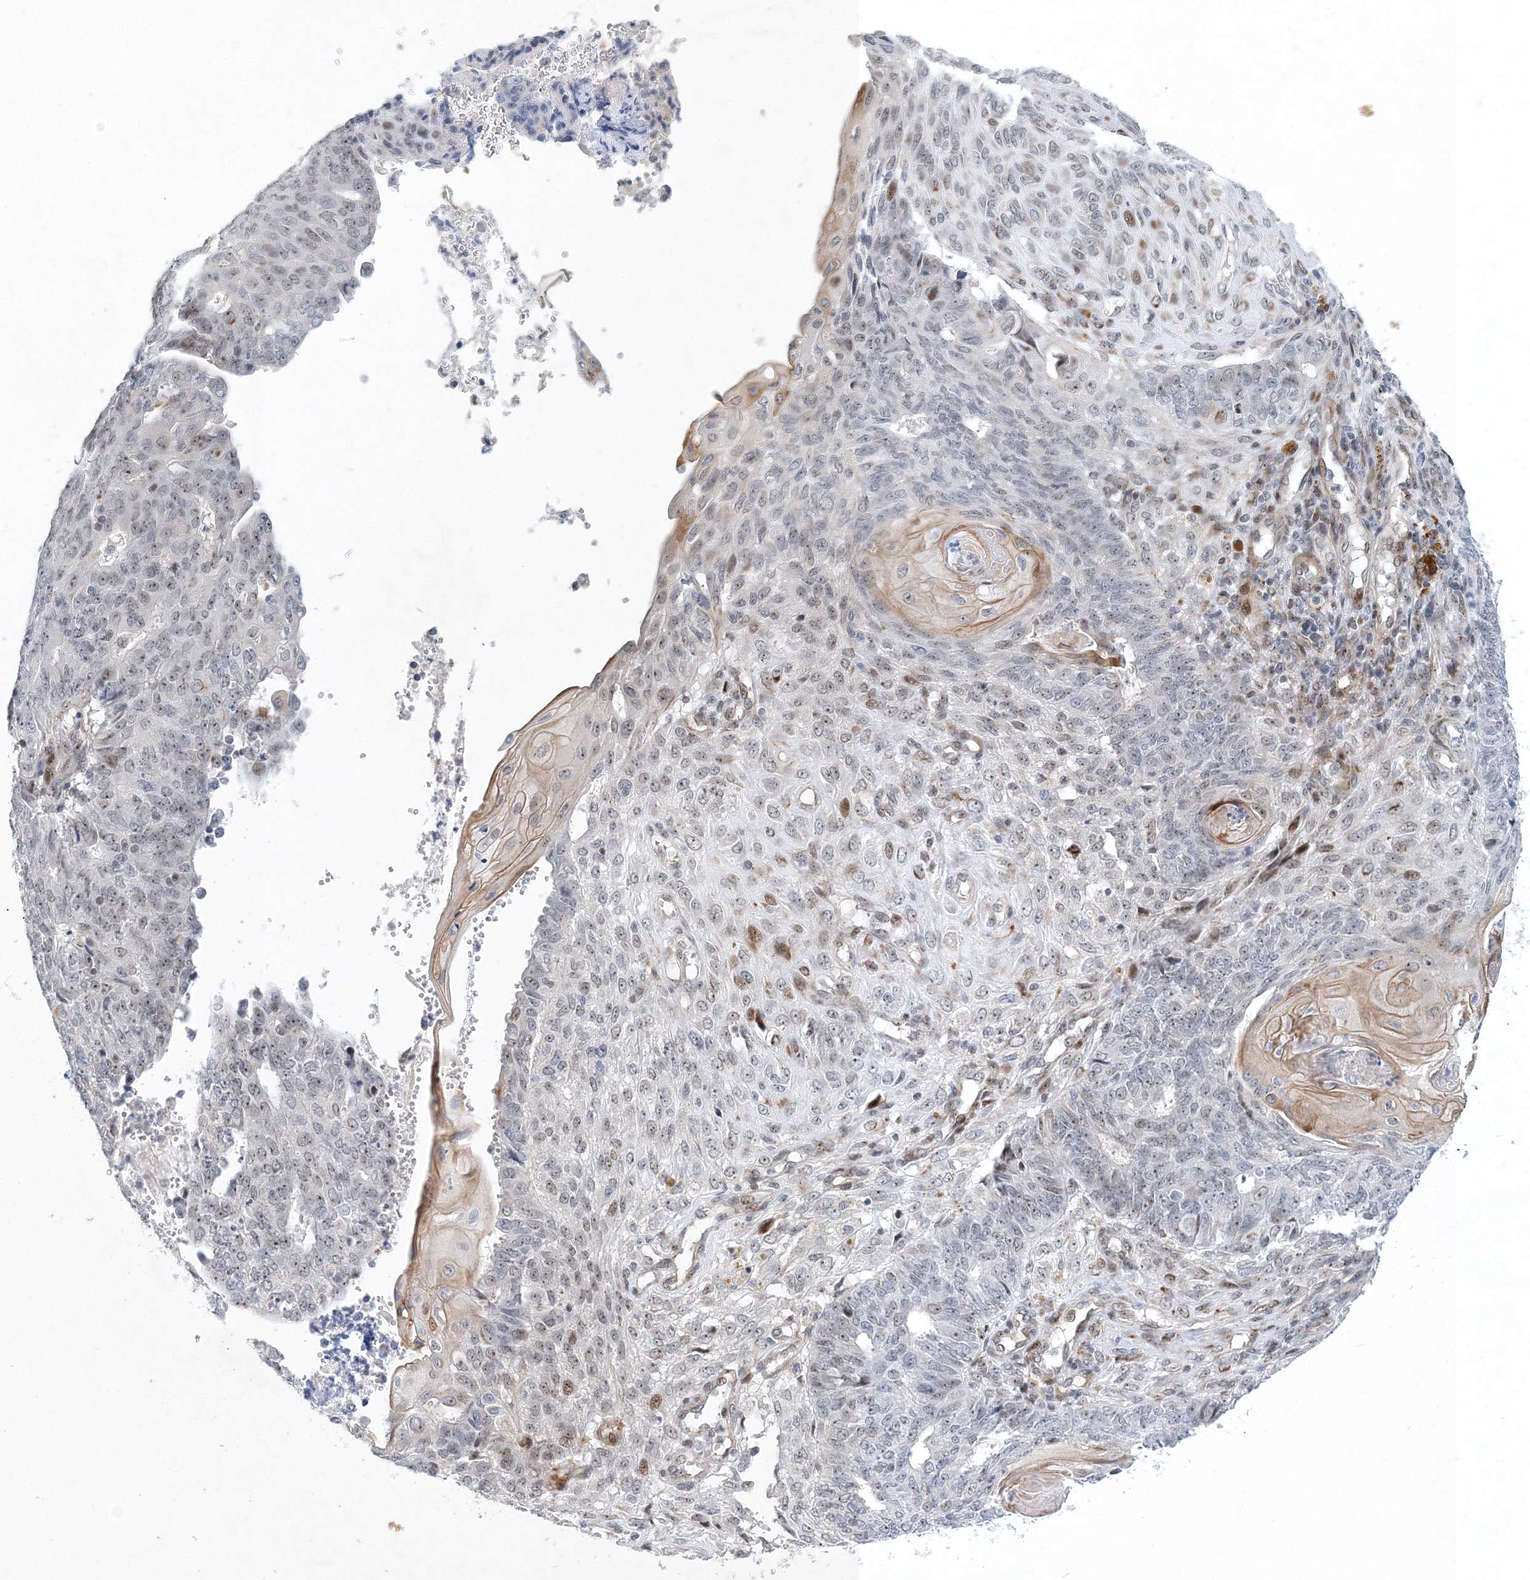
{"staining": {"intensity": "moderate", "quantity": "<25%", "location": "nuclear"}, "tissue": "endometrial cancer", "cell_type": "Tumor cells", "image_type": "cancer", "snomed": [{"axis": "morphology", "description": "Adenocarcinoma, NOS"}, {"axis": "topography", "description": "Endometrium"}], "caption": "A brown stain shows moderate nuclear expression of a protein in human endometrial adenocarcinoma tumor cells.", "gene": "UIMC1", "patient": {"sex": "female", "age": 32}}